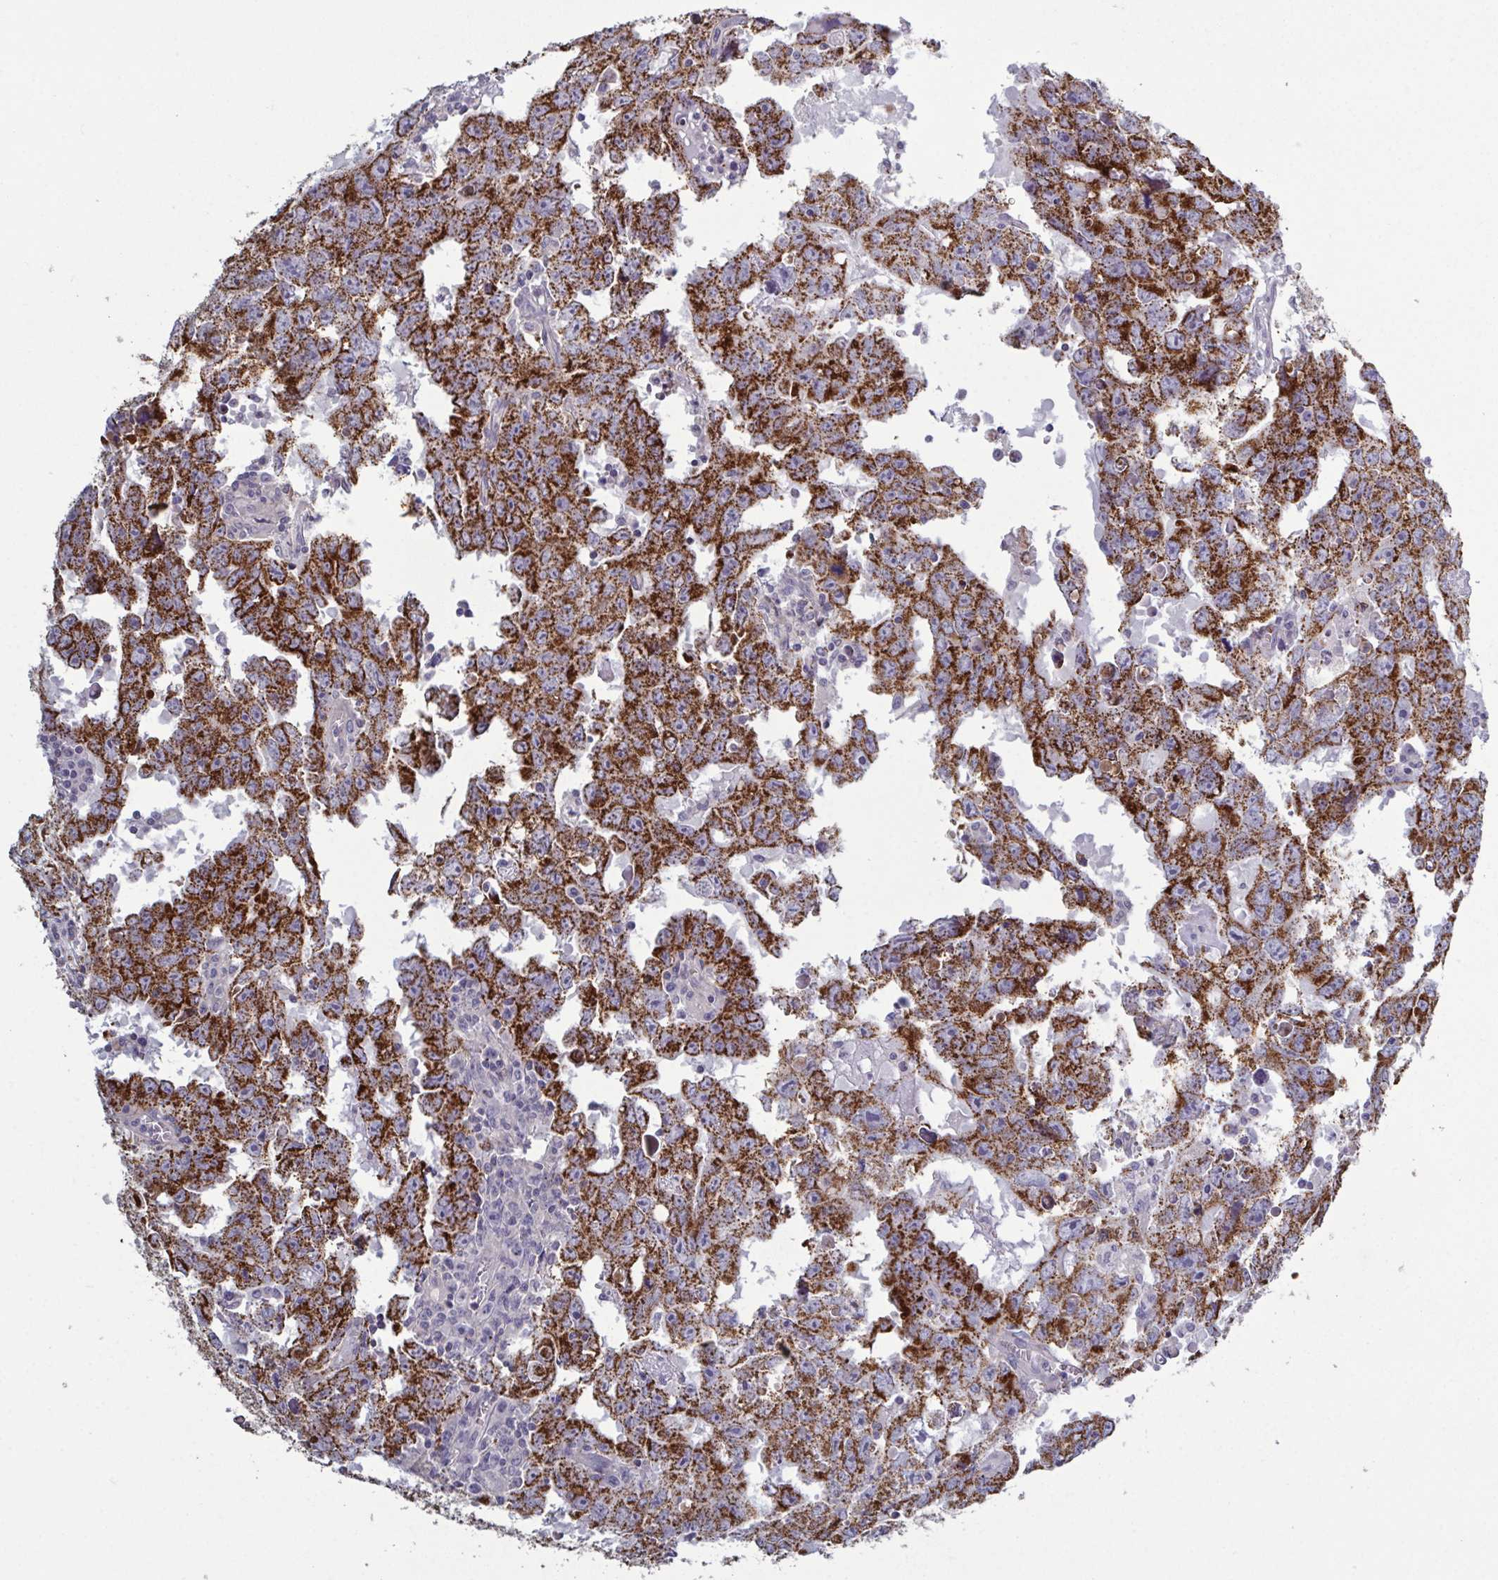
{"staining": {"intensity": "strong", "quantity": ">75%", "location": "cytoplasmic/membranous"}, "tissue": "testis cancer", "cell_type": "Tumor cells", "image_type": "cancer", "snomed": [{"axis": "morphology", "description": "Carcinoma, Embryonal, NOS"}, {"axis": "topography", "description": "Testis"}], "caption": "Testis cancer (embryonal carcinoma) stained with DAB immunohistochemistry exhibits high levels of strong cytoplasmic/membranous positivity in about >75% of tumor cells. The staining was performed using DAB, with brown indicating positive protein expression. Nuclei are stained blue with hematoxylin.", "gene": "GLDC", "patient": {"sex": "male", "age": 22}}